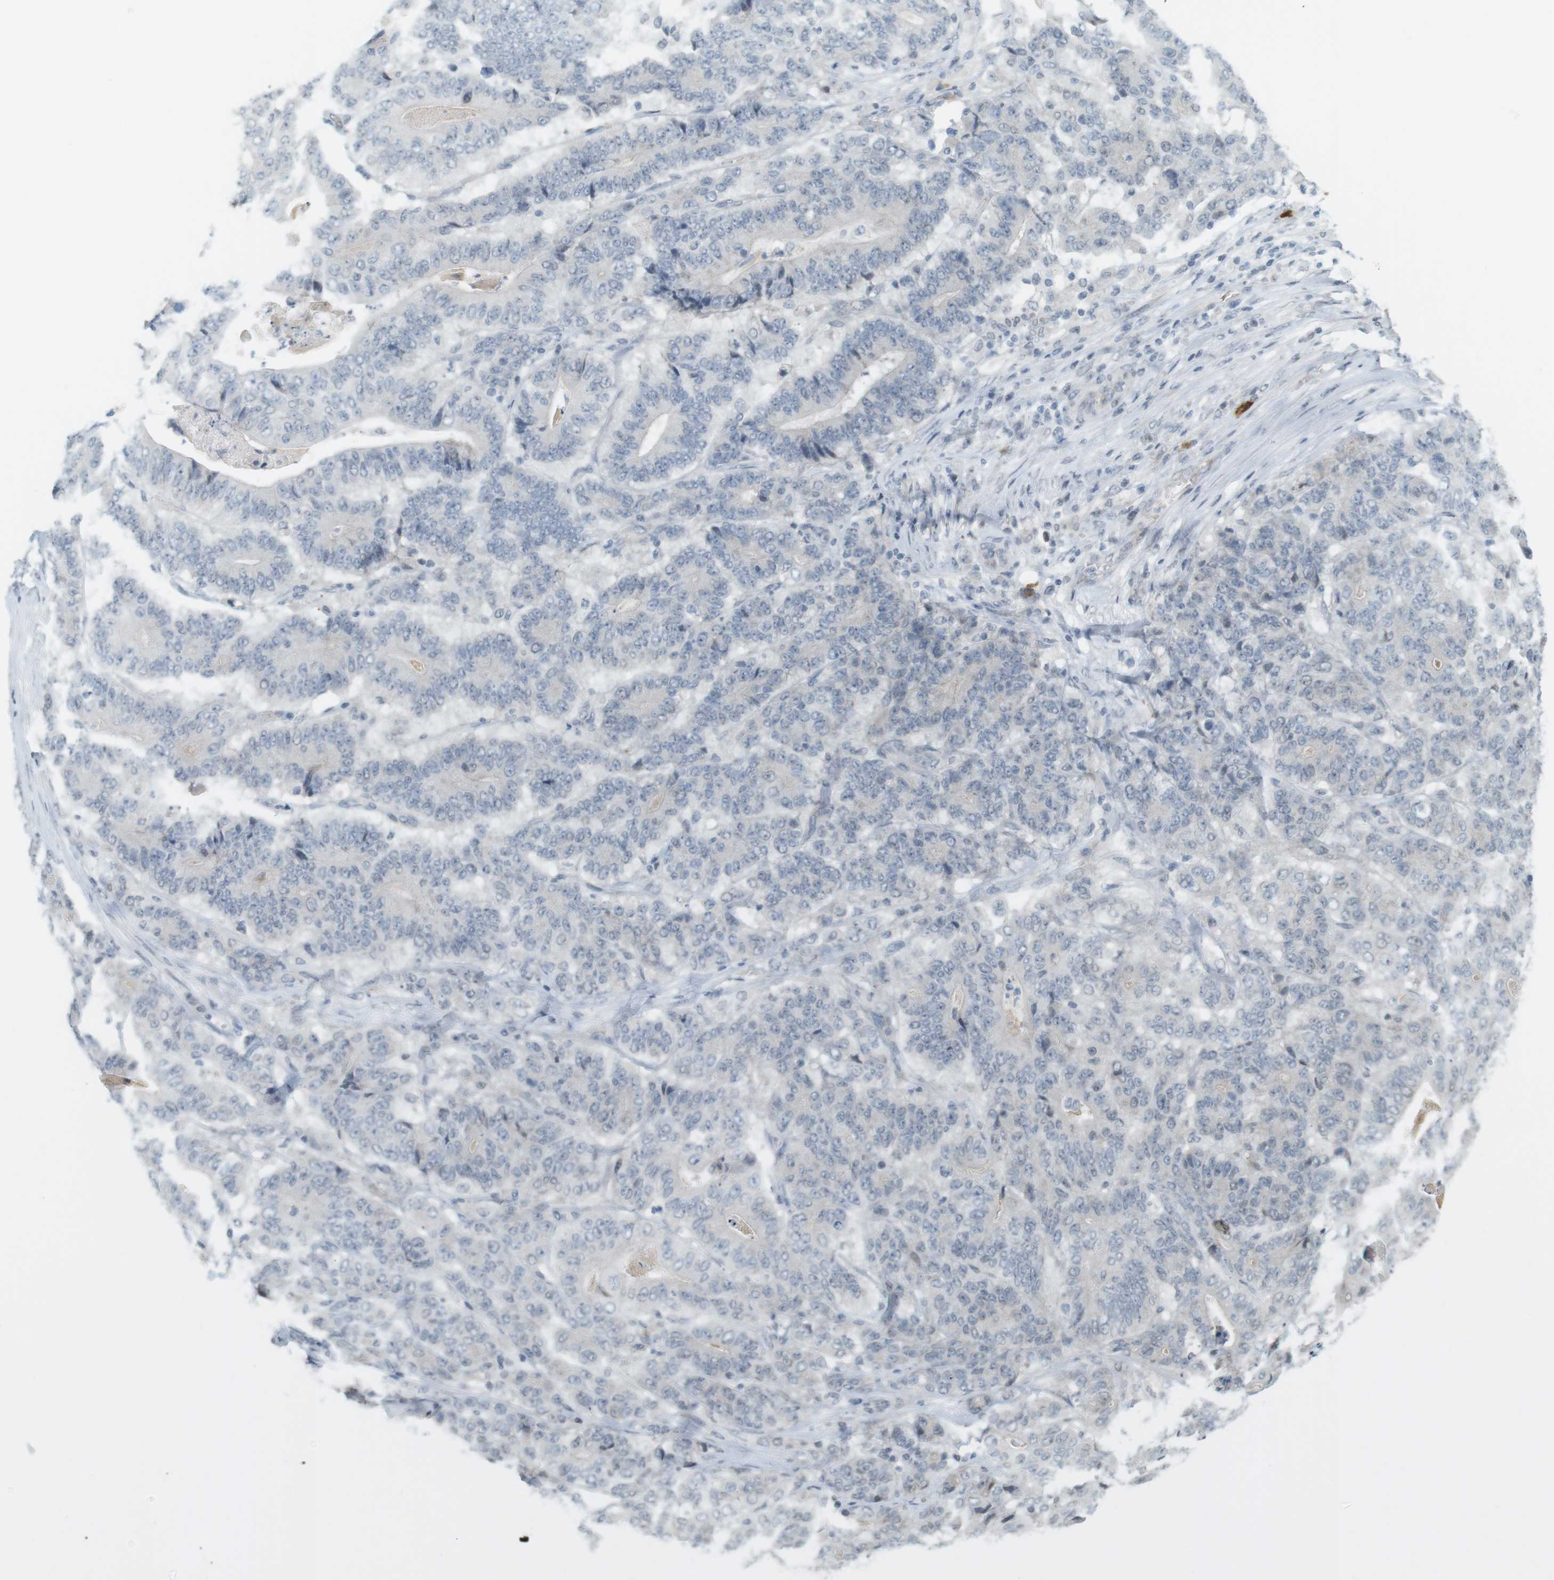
{"staining": {"intensity": "negative", "quantity": "none", "location": "none"}, "tissue": "stomach cancer", "cell_type": "Tumor cells", "image_type": "cancer", "snomed": [{"axis": "morphology", "description": "Adenocarcinoma, NOS"}, {"axis": "topography", "description": "Stomach"}], "caption": "A micrograph of adenocarcinoma (stomach) stained for a protein demonstrates no brown staining in tumor cells.", "gene": "DMC1", "patient": {"sex": "female", "age": 73}}